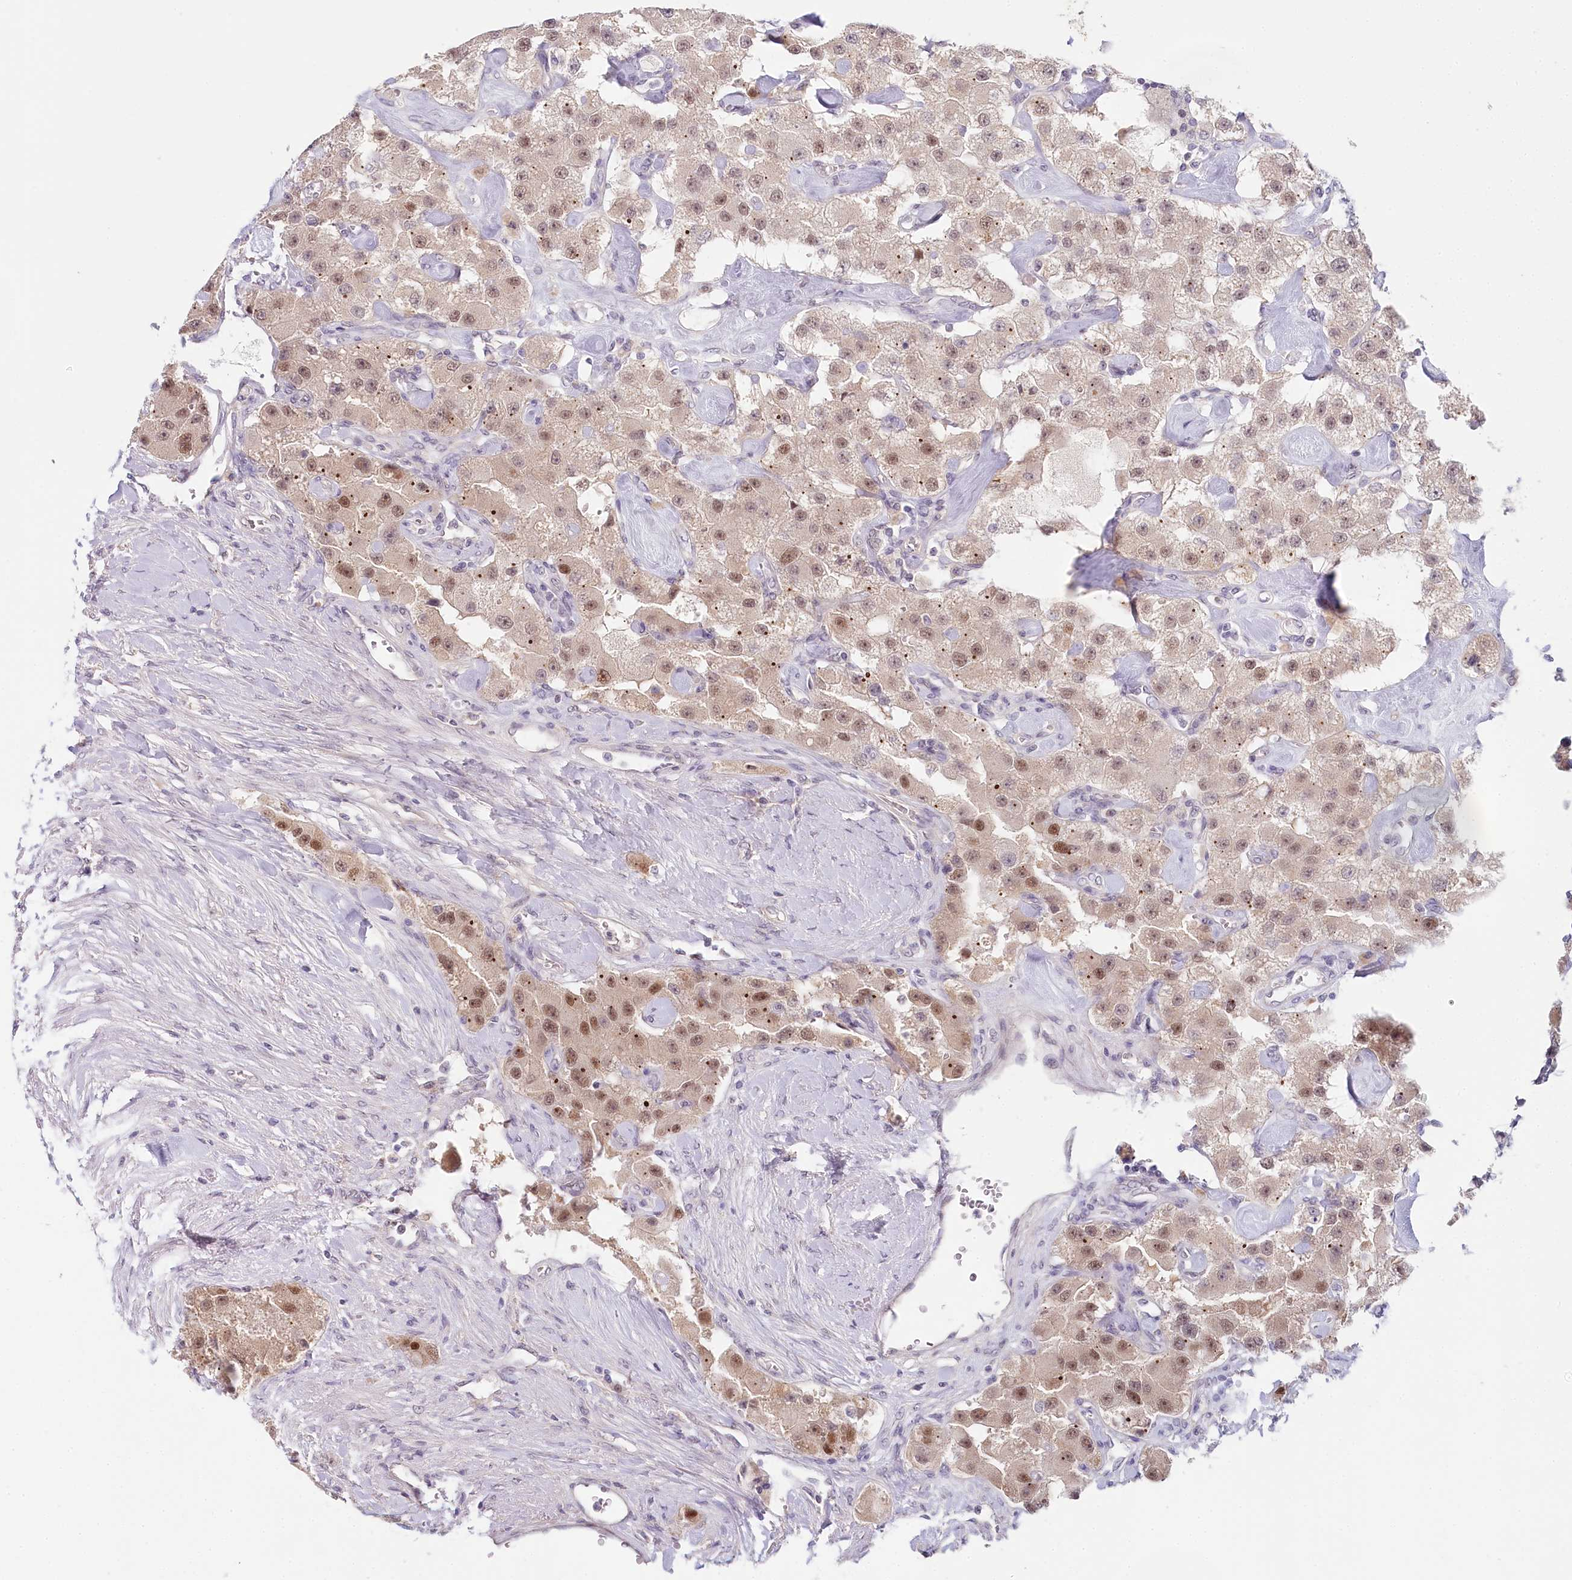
{"staining": {"intensity": "moderate", "quantity": ">75%", "location": "nuclear"}, "tissue": "carcinoid", "cell_type": "Tumor cells", "image_type": "cancer", "snomed": [{"axis": "morphology", "description": "Carcinoid, malignant, NOS"}, {"axis": "topography", "description": "Pancreas"}], "caption": "Immunohistochemical staining of carcinoid displays medium levels of moderate nuclear staining in approximately >75% of tumor cells. The staining was performed using DAB (3,3'-diaminobenzidine) to visualize the protein expression in brown, while the nuclei were stained in blue with hematoxylin (Magnification: 20x).", "gene": "AMTN", "patient": {"sex": "male", "age": 41}}